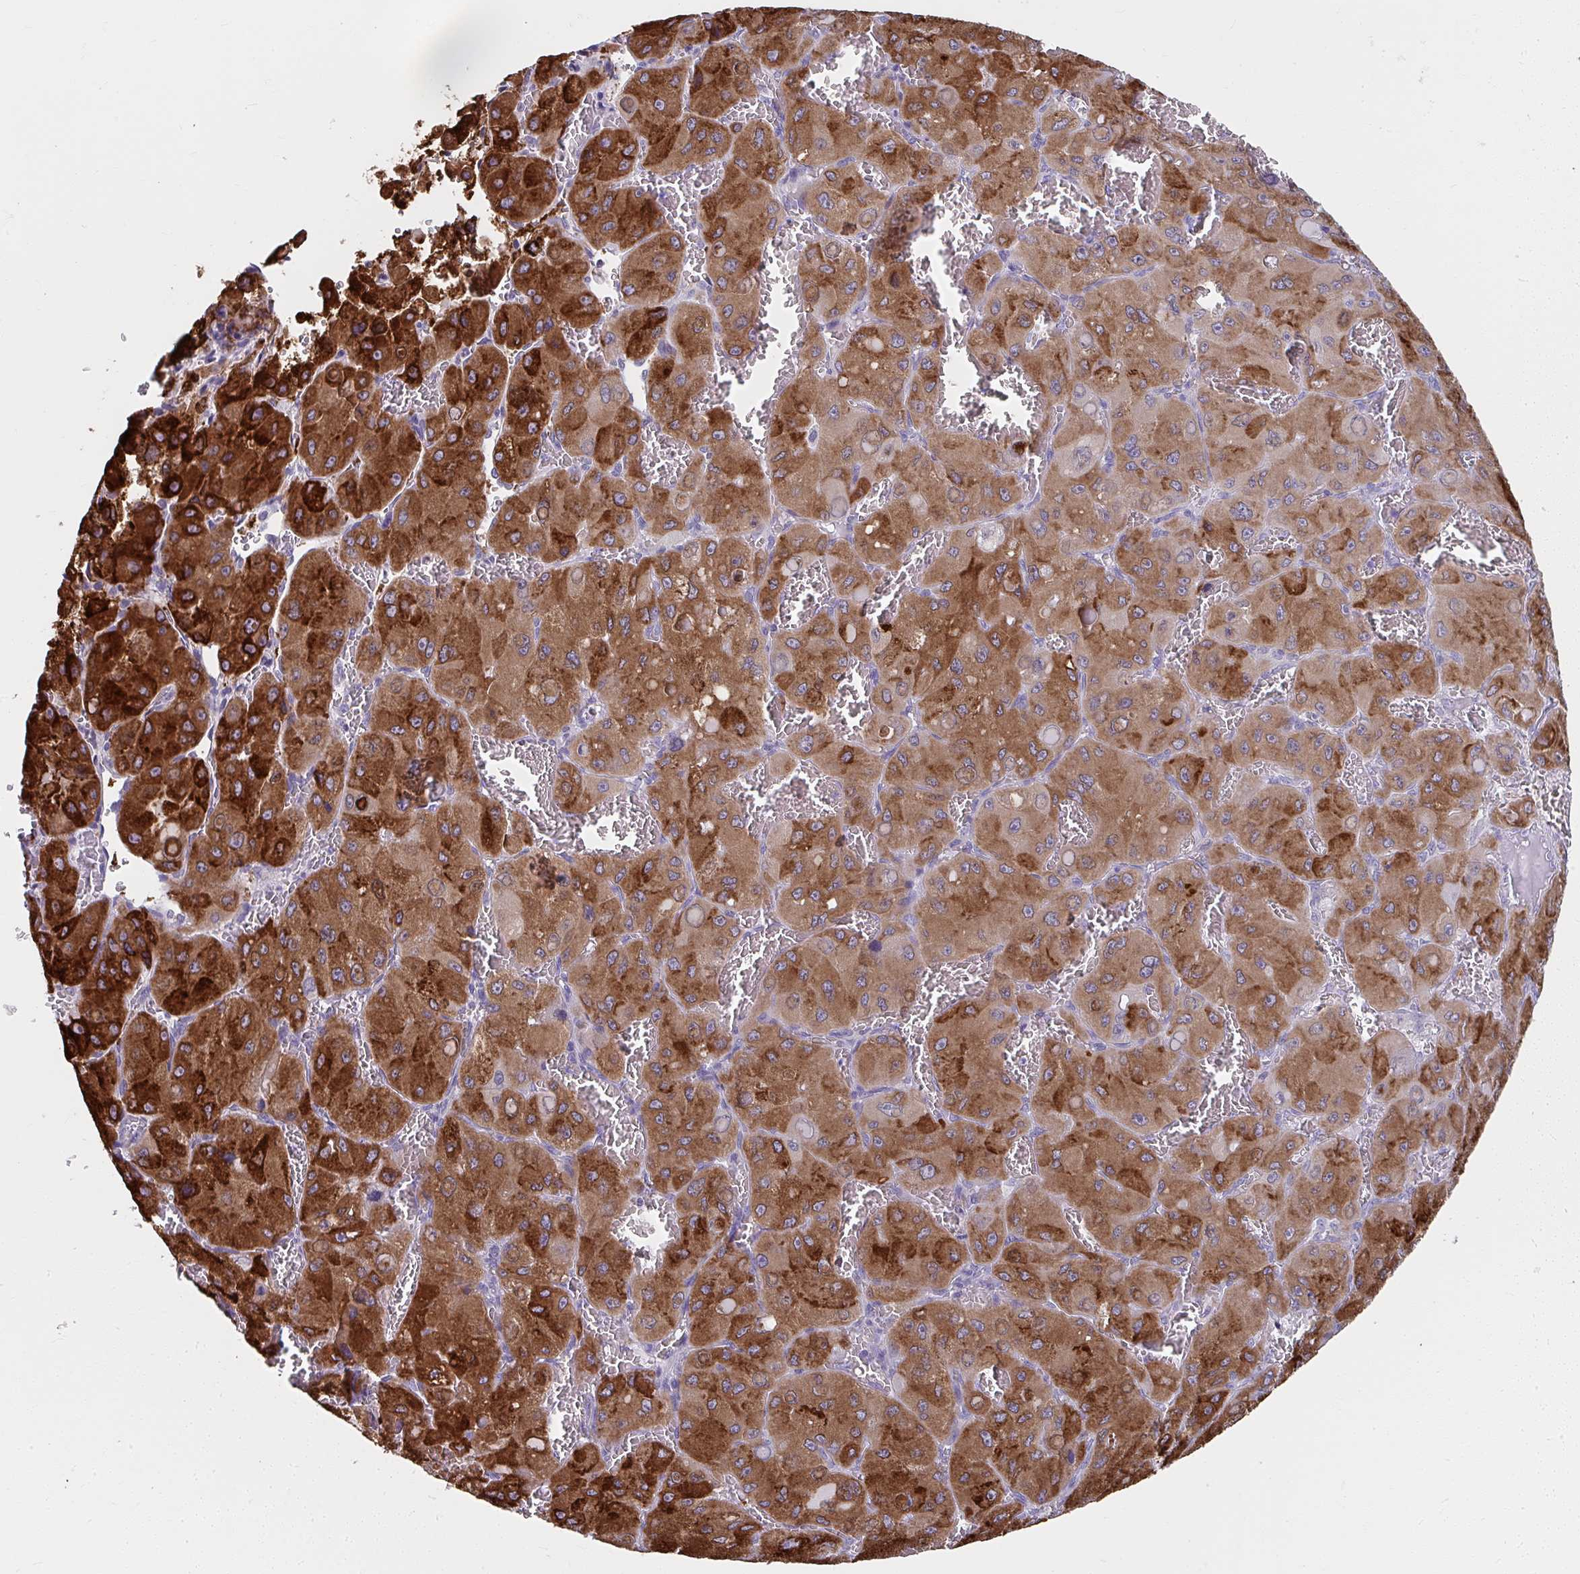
{"staining": {"intensity": "strong", "quantity": ">75%", "location": "cytoplasmic/membranous"}, "tissue": "liver cancer", "cell_type": "Tumor cells", "image_type": "cancer", "snomed": [{"axis": "morphology", "description": "Carcinoma, Hepatocellular, NOS"}, {"axis": "topography", "description": "Liver"}], "caption": "Liver cancer stained with IHC displays strong cytoplasmic/membranous expression in about >75% of tumor cells.", "gene": "UGT3A2", "patient": {"sex": "male", "age": 27}}